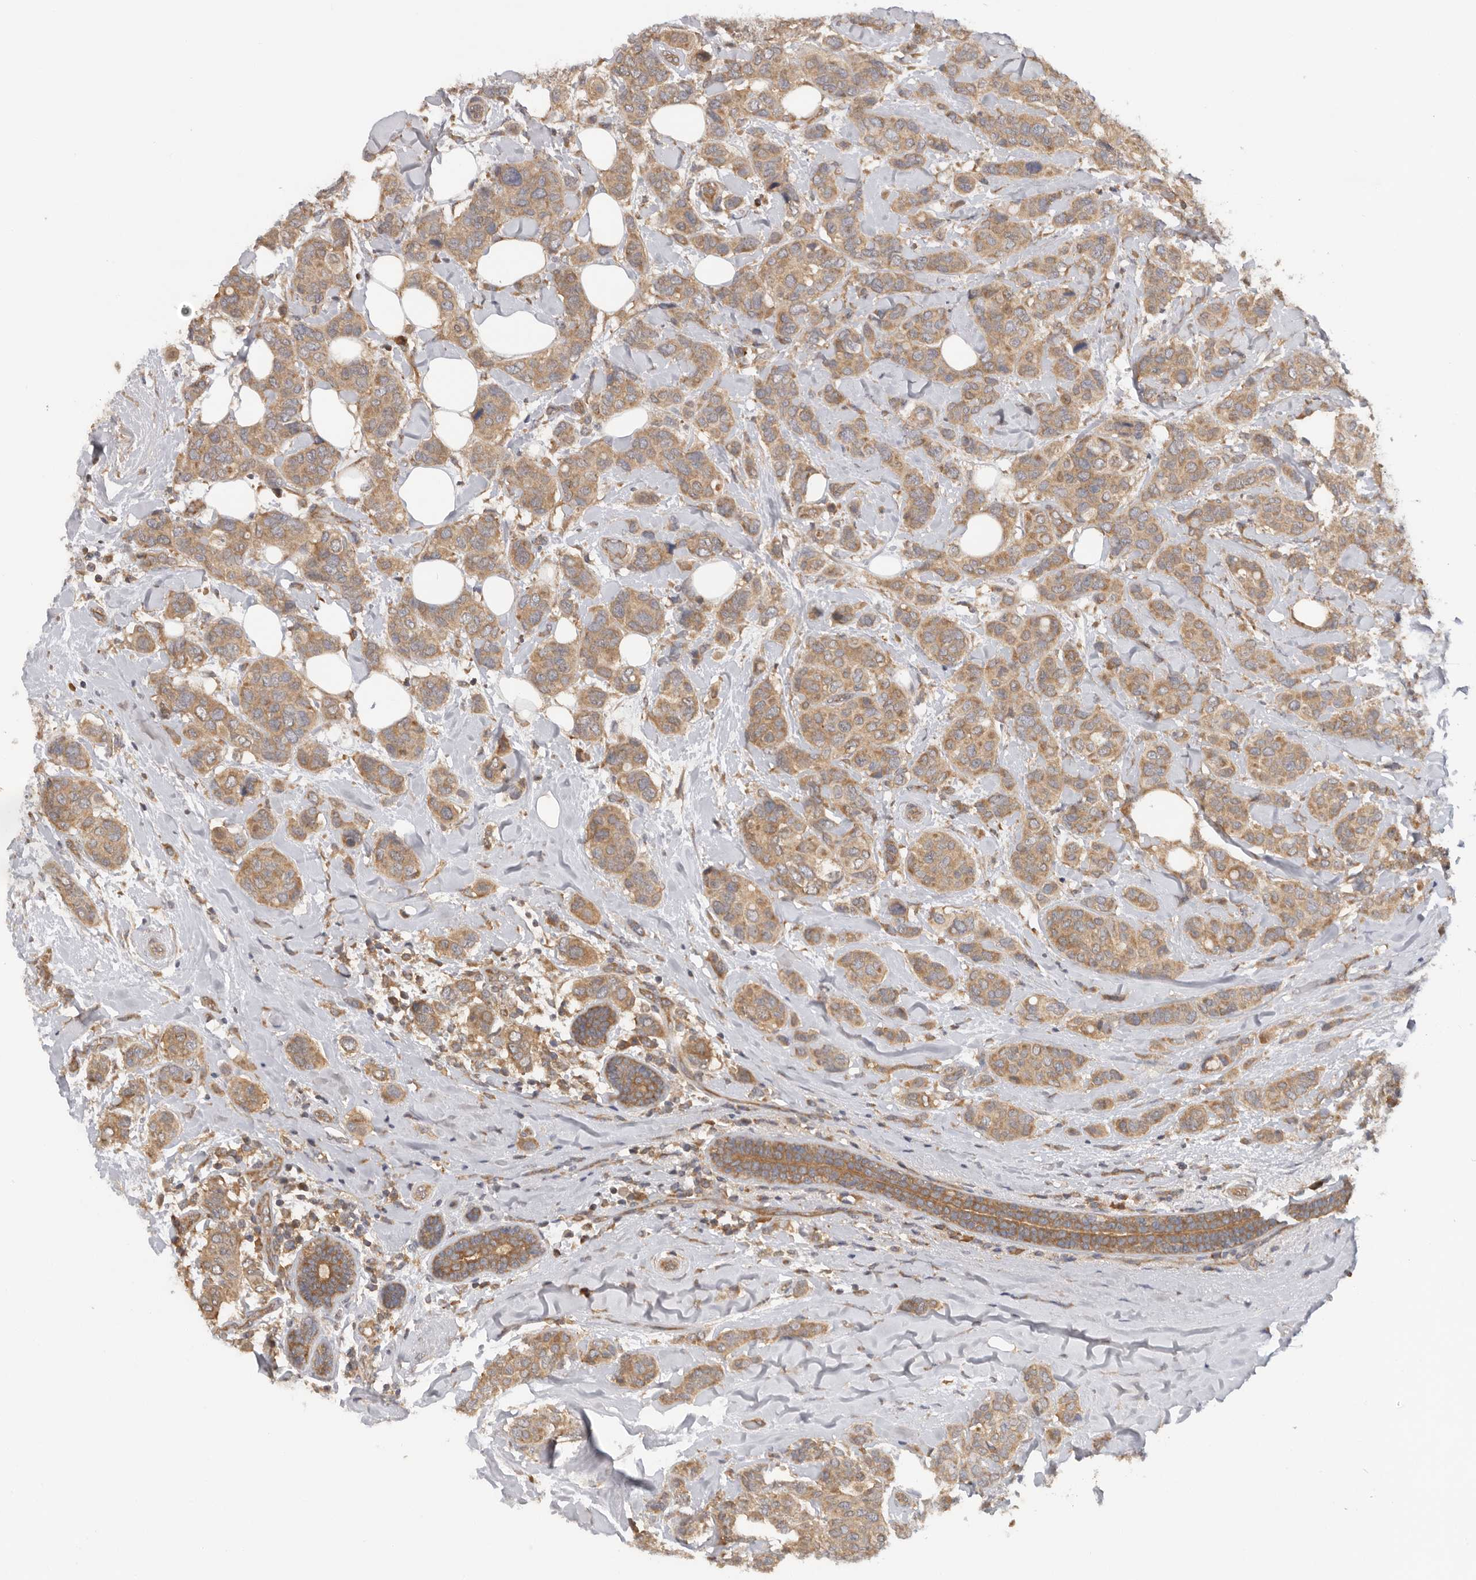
{"staining": {"intensity": "moderate", "quantity": ">75%", "location": "cytoplasmic/membranous"}, "tissue": "breast cancer", "cell_type": "Tumor cells", "image_type": "cancer", "snomed": [{"axis": "morphology", "description": "Lobular carcinoma"}, {"axis": "topography", "description": "Breast"}], "caption": "This photomicrograph demonstrates immunohistochemistry staining of human breast cancer (lobular carcinoma), with medium moderate cytoplasmic/membranous staining in about >75% of tumor cells.", "gene": "PPP1R42", "patient": {"sex": "female", "age": 51}}